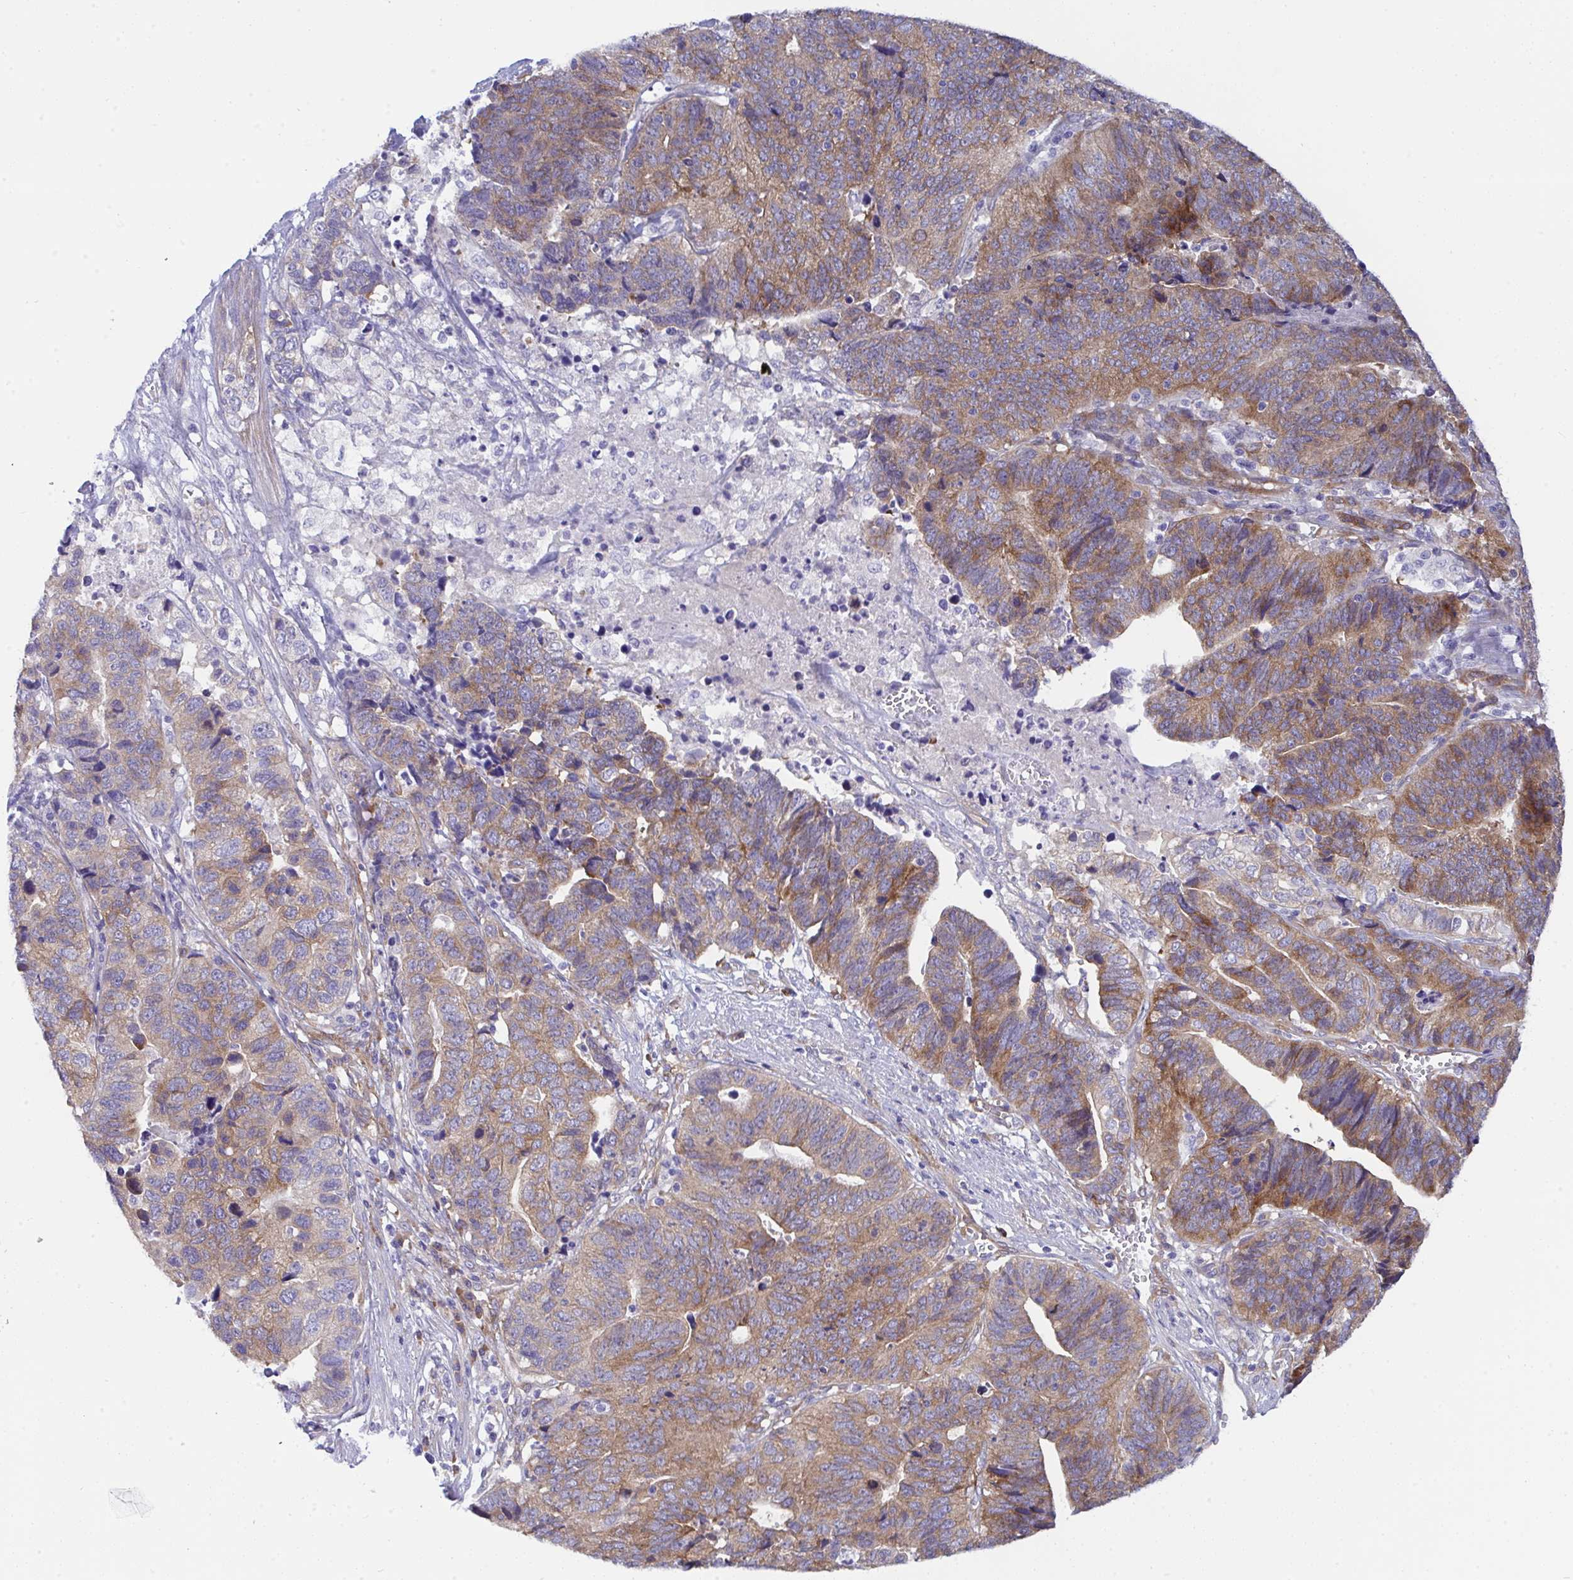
{"staining": {"intensity": "moderate", "quantity": "25%-75%", "location": "cytoplasmic/membranous"}, "tissue": "stomach cancer", "cell_type": "Tumor cells", "image_type": "cancer", "snomed": [{"axis": "morphology", "description": "Adenocarcinoma, NOS"}, {"axis": "topography", "description": "Stomach, upper"}], "caption": "Adenocarcinoma (stomach) tissue displays moderate cytoplasmic/membranous positivity in approximately 25%-75% of tumor cells", "gene": "GAB1", "patient": {"sex": "female", "age": 67}}